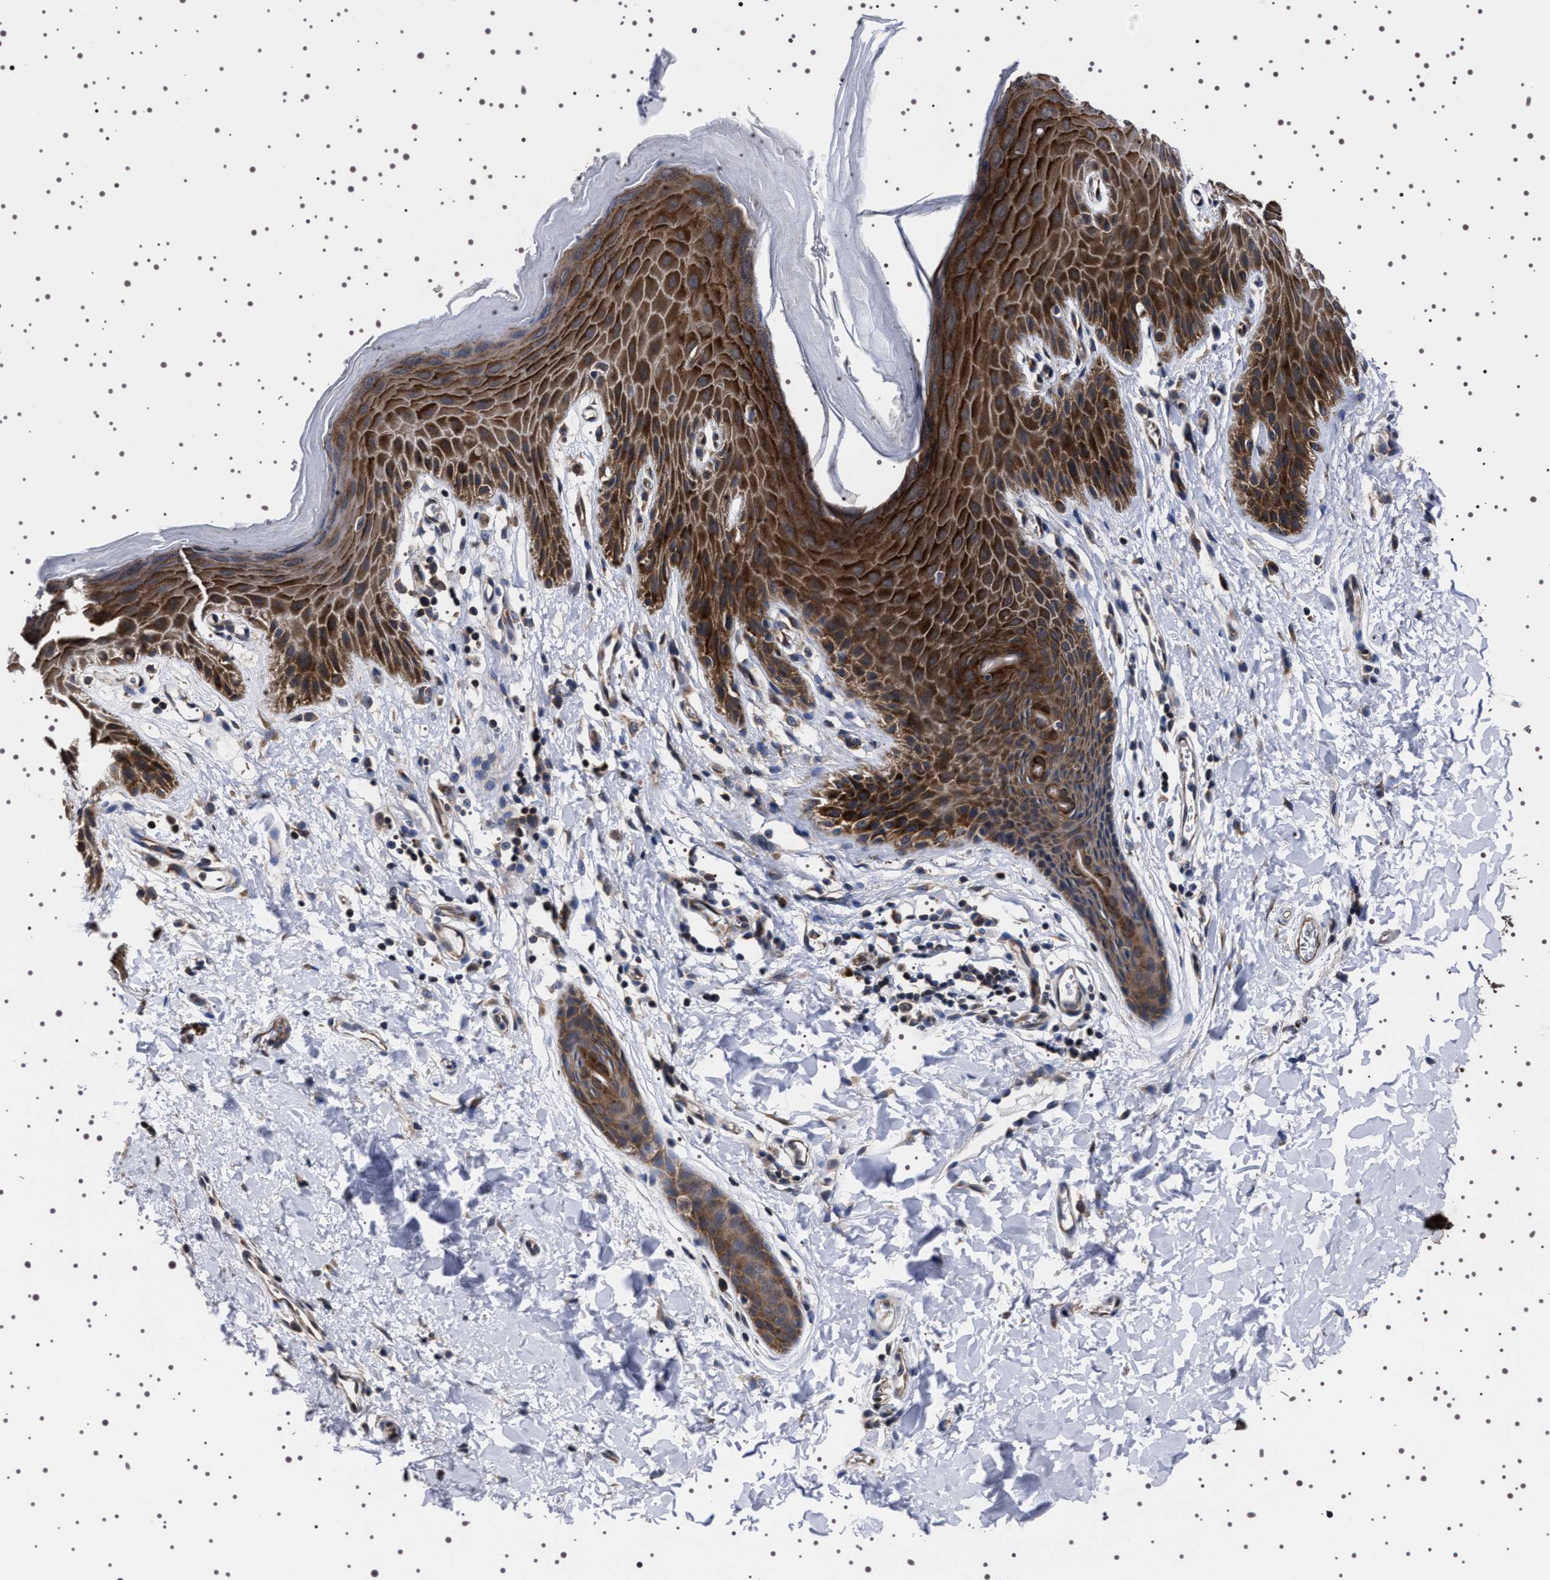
{"staining": {"intensity": "strong", "quantity": ">75%", "location": "cytoplasmic/membranous"}, "tissue": "skin", "cell_type": "Epidermal cells", "image_type": "normal", "snomed": [{"axis": "morphology", "description": "Normal tissue, NOS"}, {"axis": "topography", "description": "Anal"}], "caption": "DAB (3,3'-diaminobenzidine) immunohistochemical staining of normal skin demonstrates strong cytoplasmic/membranous protein staining in about >75% of epidermal cells.", "gene": "DARS1", "patient": {"sex": "male", "age": 44}}